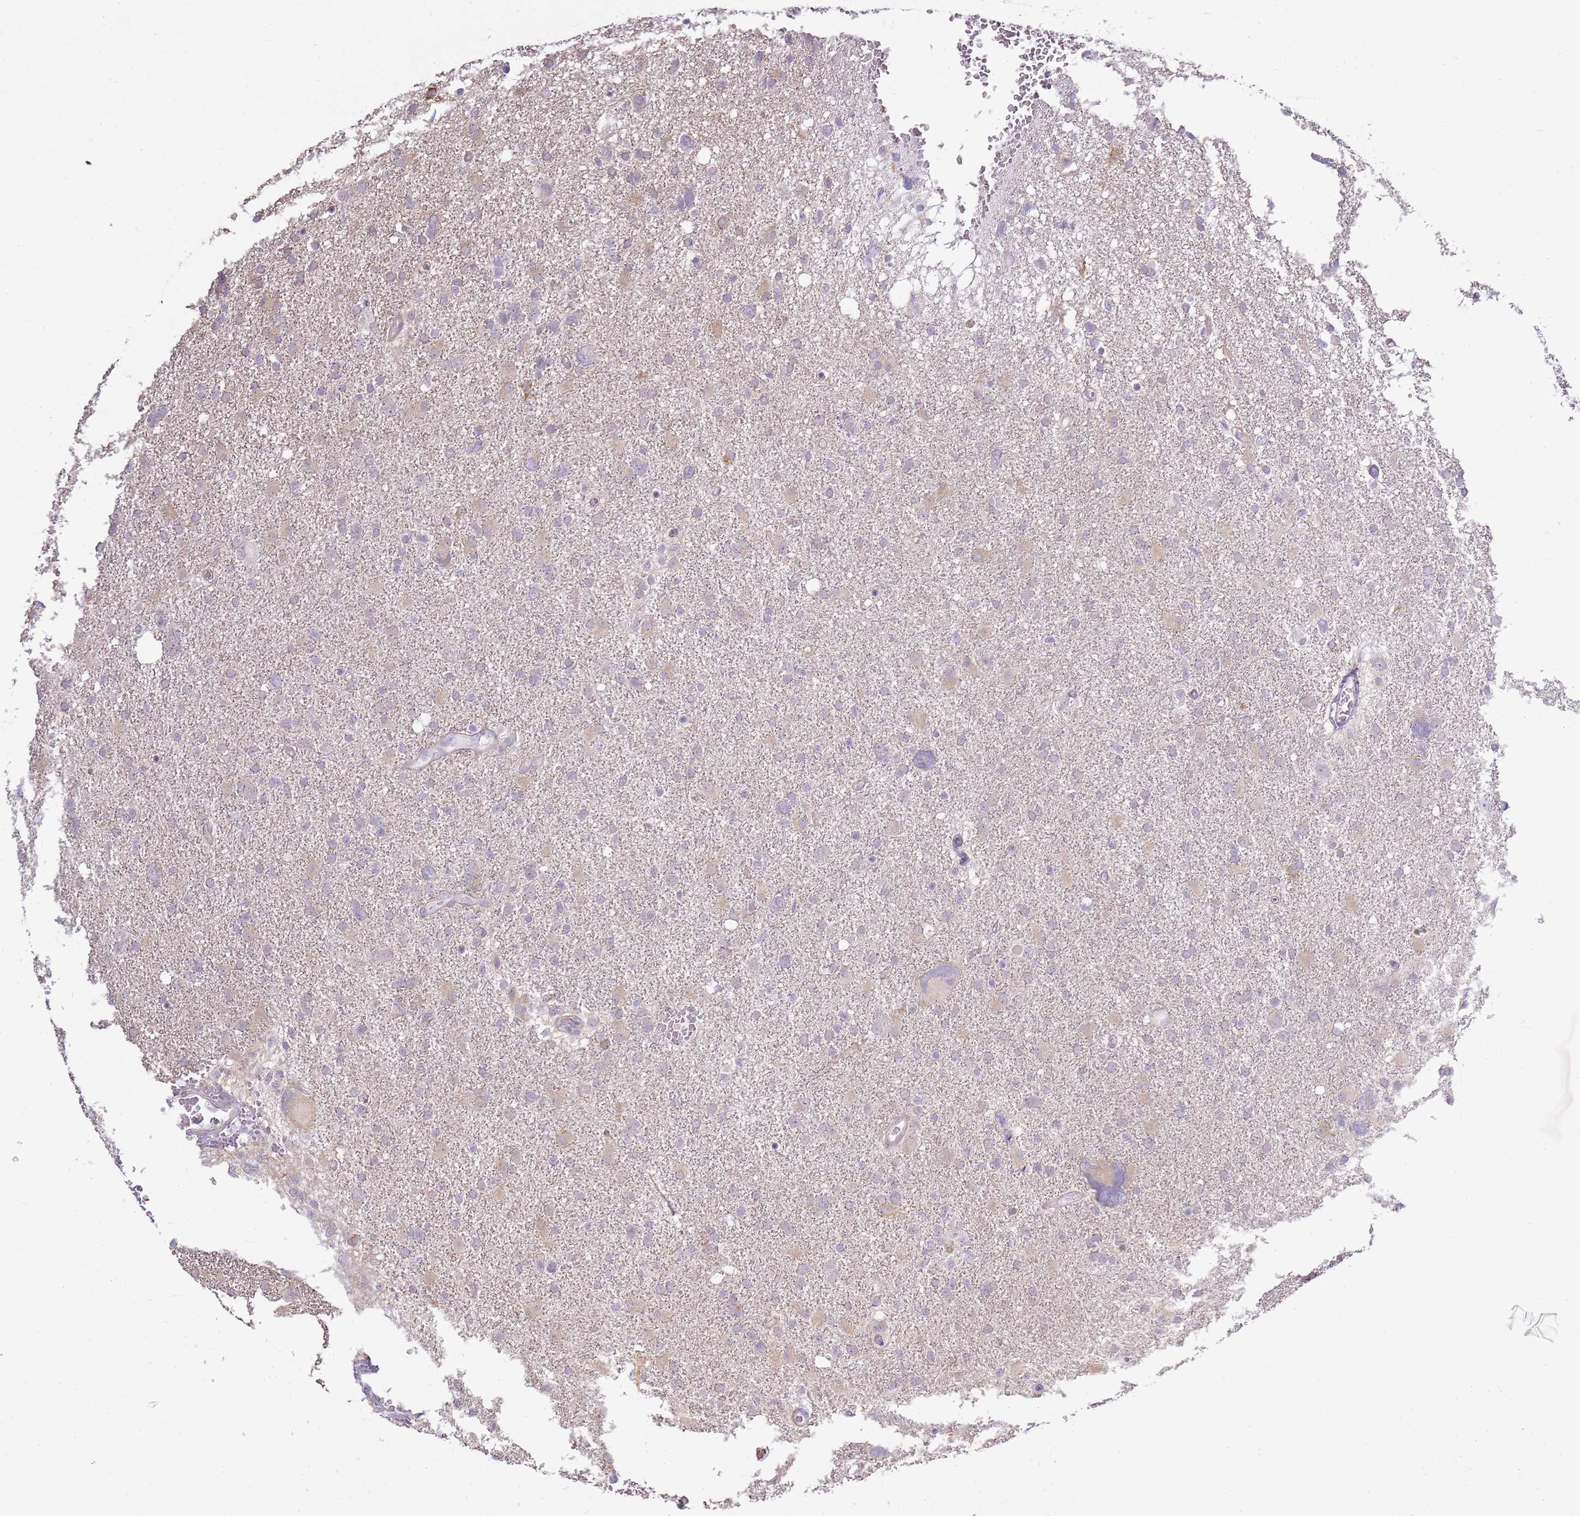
{"staining": {"intensity": "weak", "quantity": "<25%", "location": "cytoplasmic/membranous"}, "tissue": "glioma", "cell_type": "Tumor cells", "image_type": "cancer", "snomed": [{"axis": "morphology", "description": "Glioma, malignant, High grade"}, {"axis": "topography", "description": "Brain"}], "caption": "An immunohistochemistry micrograph of glioma is shown. There is no staining in tumor cells of glioma. The staining is performed using DAB (3,3'-diaminobenzidine) brown chromogen with nuclei counter-stained in using hematoxylin.", "gene": "UGGT2", "patient": {"sex": "male", "age": 61}}